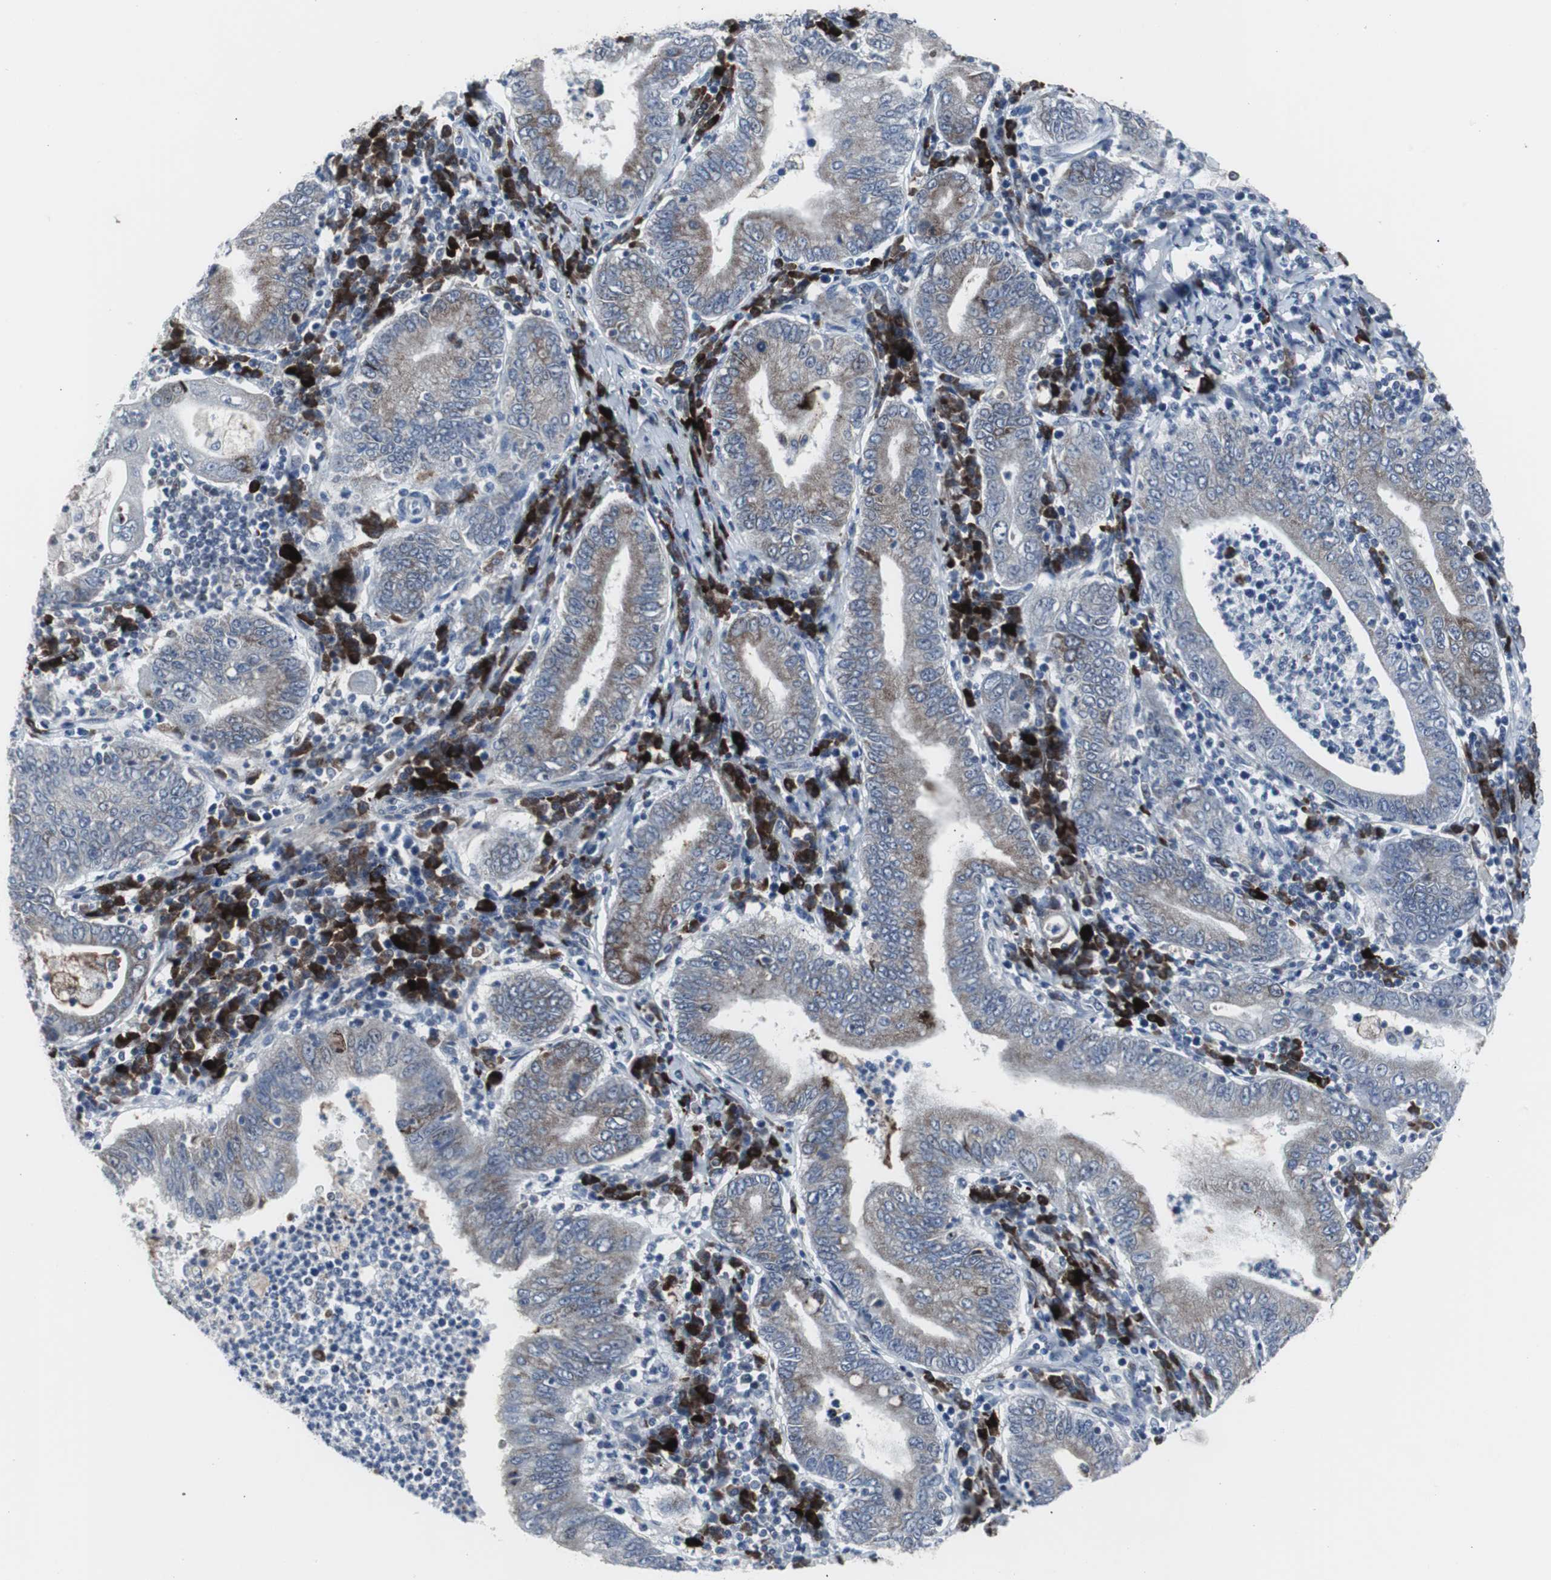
{"staining": {"intensity": "moderate", "quantity": "25%-75%", "location": "cytoplasmic/membranous"}, "tissue": "stomach cancer", "cell_type": "Tumor cells", "image_type": "cancer", "snomed": [{"axis": "morphology", "description": "Normal tissue, NOS"}, {"axis": "morphology", "description": "Adenocarcinoma, NOS"}, {"axis": "topography", "description": "Esophagus"}, {"axis": "topography", "description": "Stomach, upper"}, {"axis": "topography", "description": "Peripheral nerve tissue"}], "caption": "Immunohistochemical staining of stomach adenocarcinoma displays medium levels of moderate cytoplasmic/membranous protein expression in approximately 25%-75% of tumor cells.", "gene": "DOK1", "patient": {"sex": "male", "age": 62}}